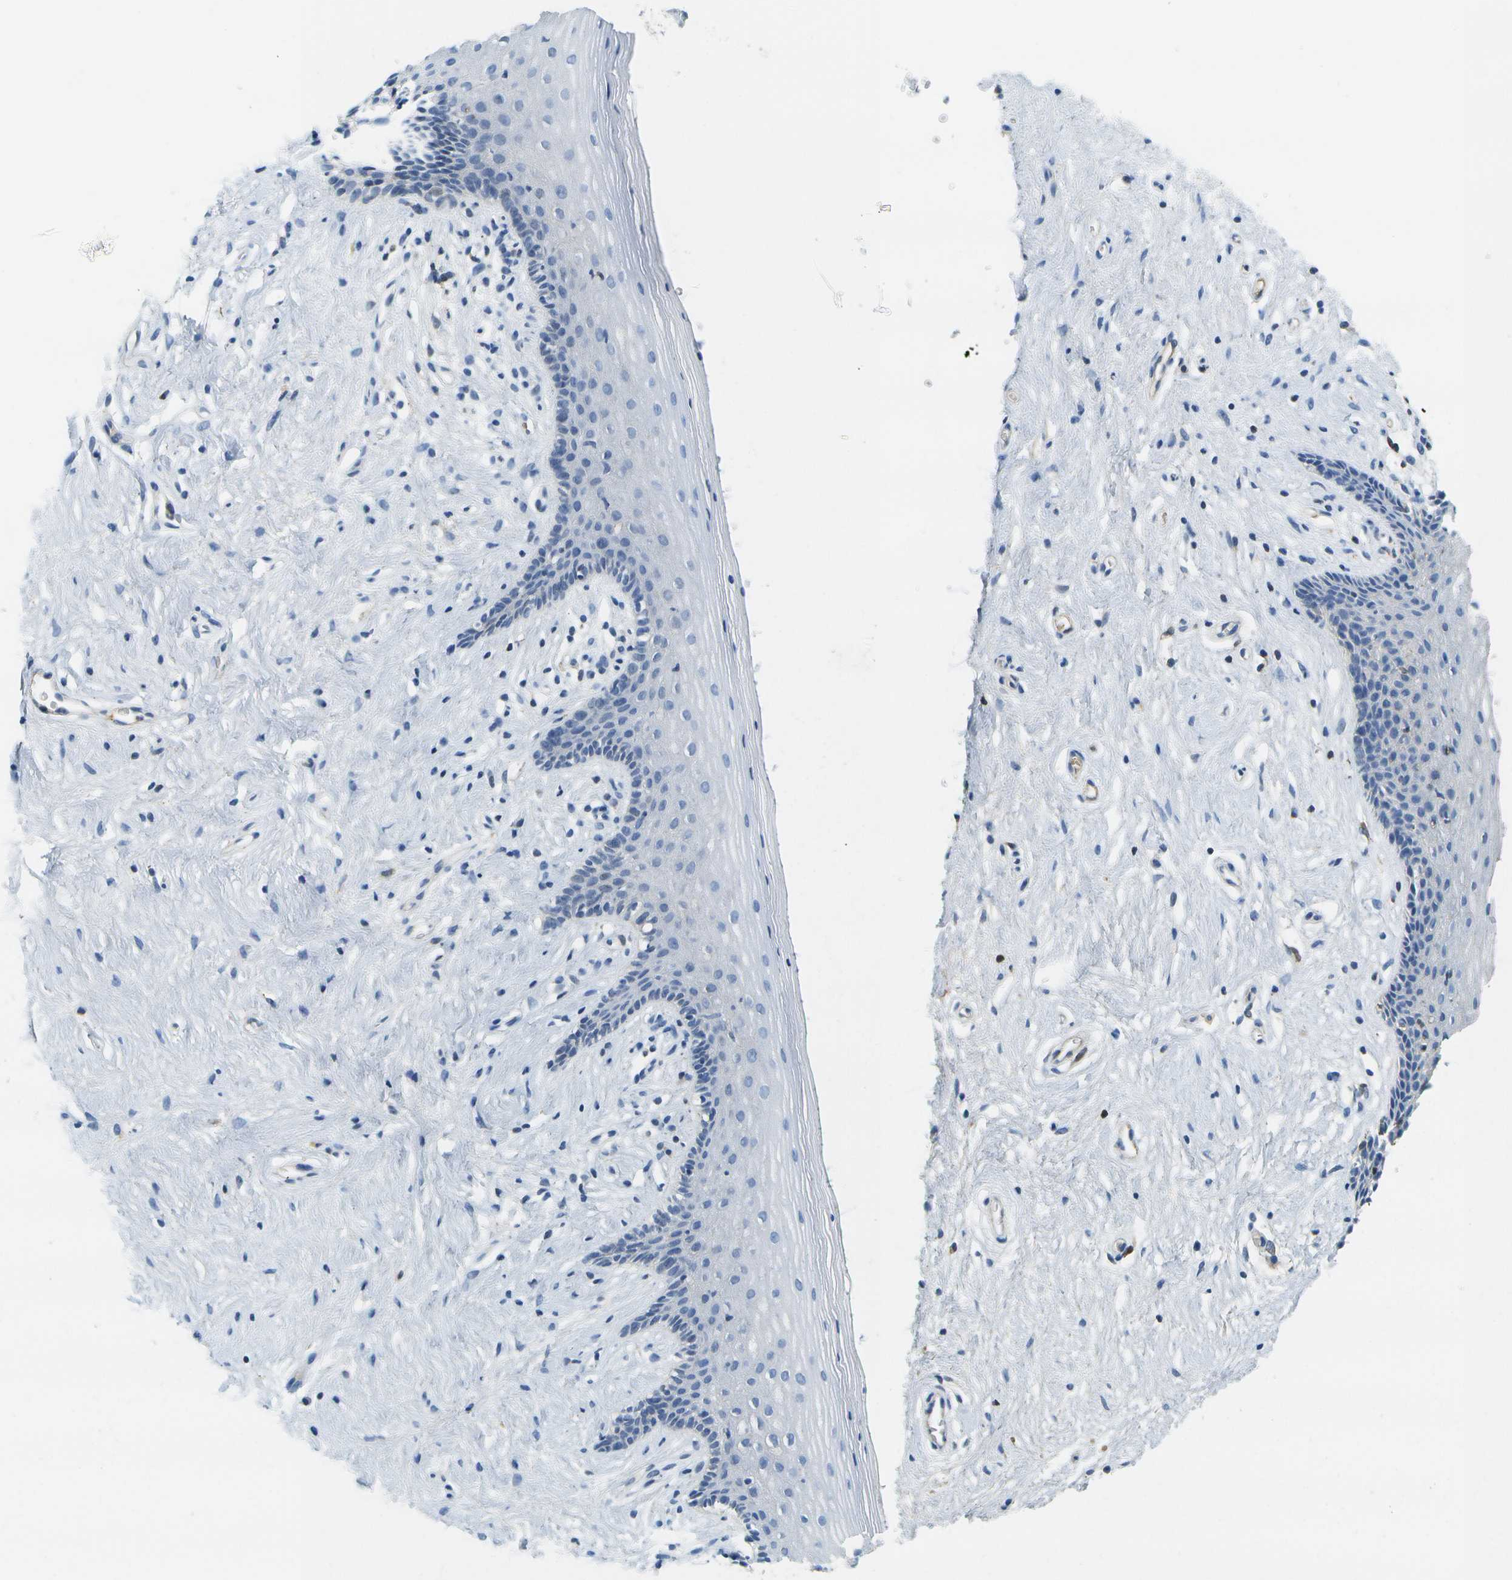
{"staining": {"intensity": "negative", "quantity": "none", "location": "none"}, "tissue": "vagina", "cell_type": "Squamous epithelial cells", "image_type": "normal", "snomed": [{"axis": "morphology", "description": "Normal tissue, NOS"}, {"axis": "topography", "description": "Vagina"}], "caption": "Vagina stained for a protein using immunohistochemistry (IHC) reveals no positivity squamous epithelial cells.", "gene": "SERPINA1", "patient": {"sex": "female", "age": 44}}